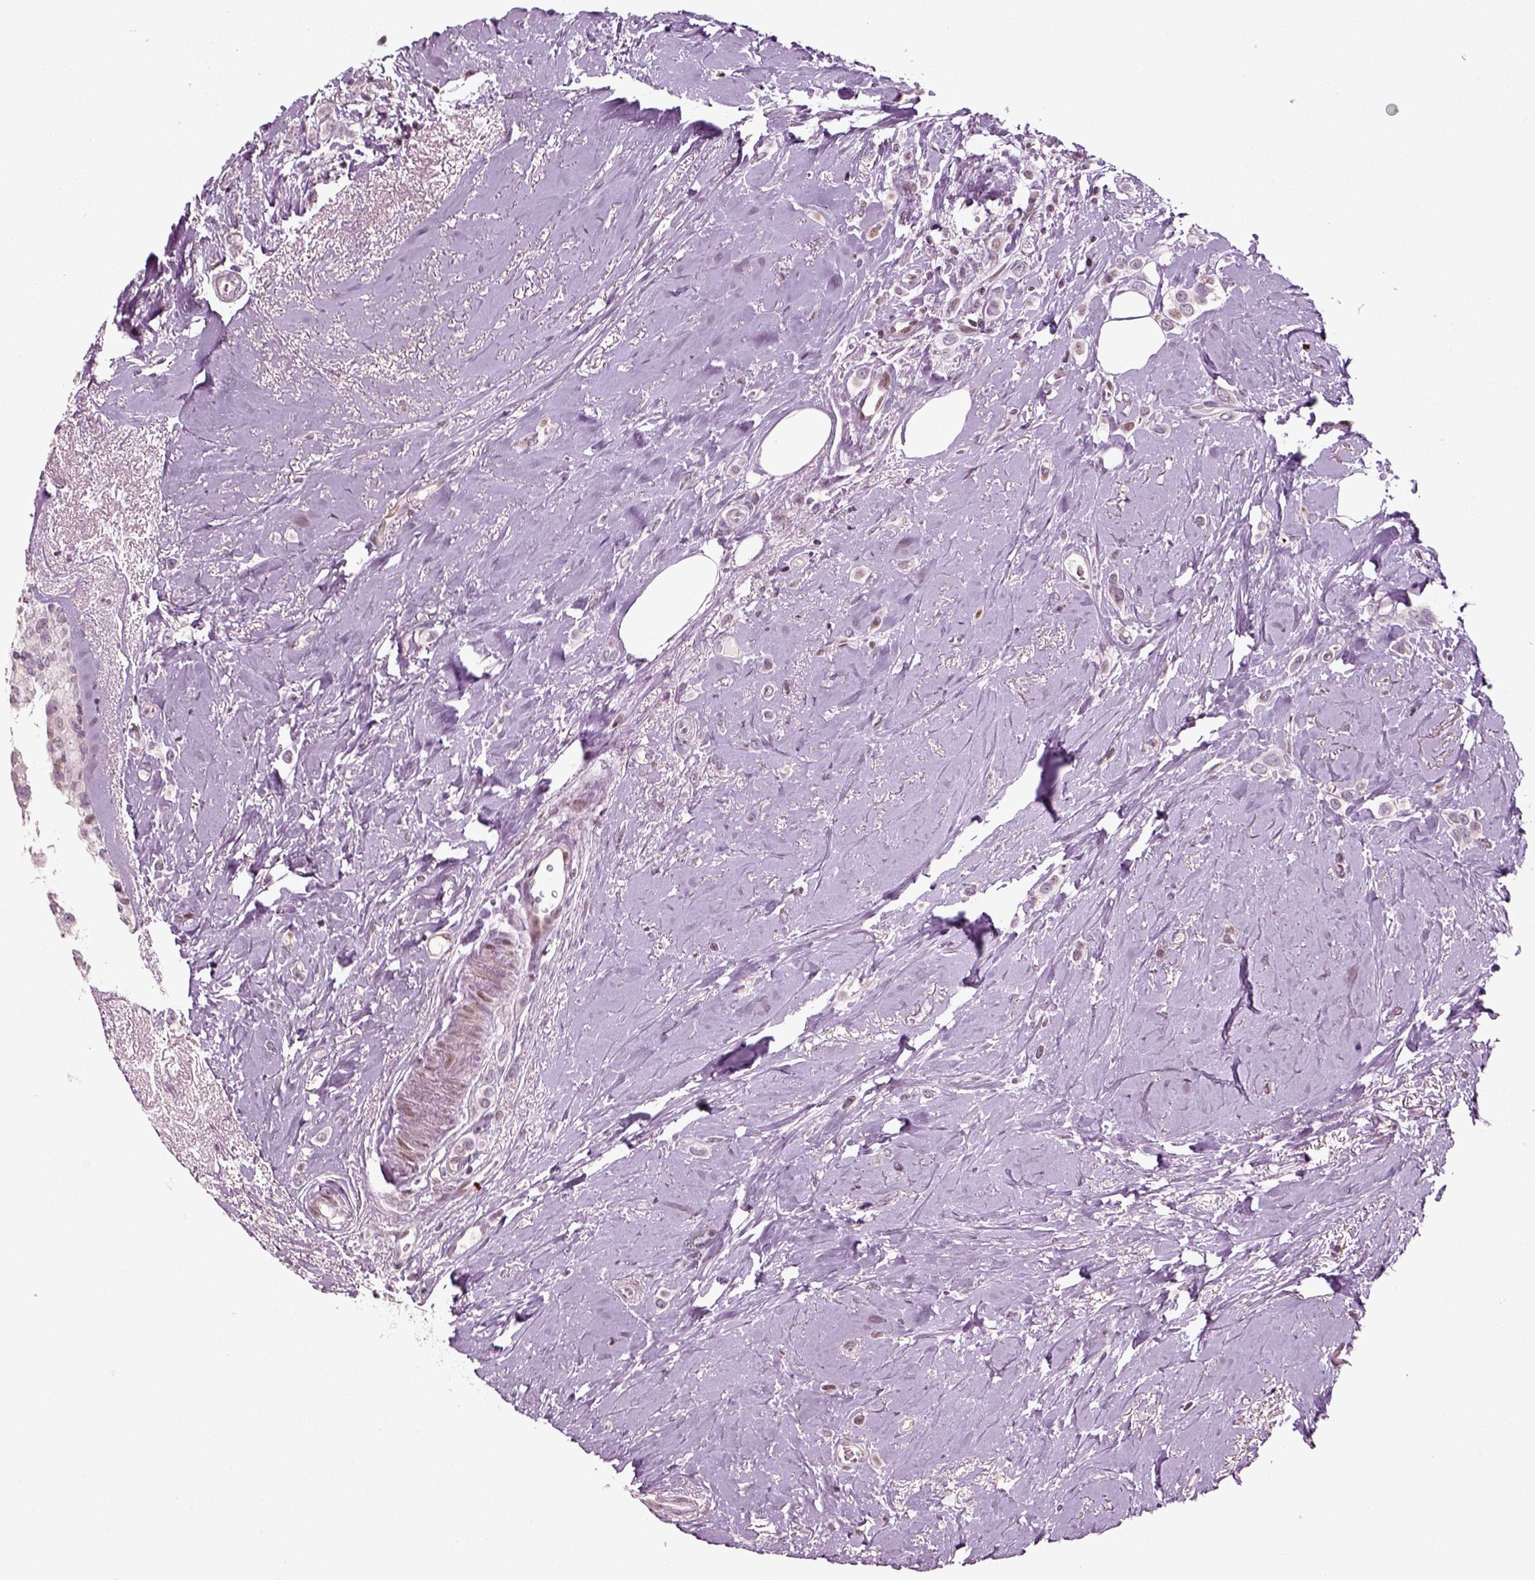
{"staining": {"intensity": "negative", "quantity": "none", "location": "none"}, "tissue": "breast cancer", "cell_type": "Tumor cells", "image_type": "cancer", "snomed": [{"axis": "morphology", "description": "Lobular carcinoma"}, {"axis": "topography", "description": "Breast"}], "caption": "IHC micrograph of neoplastic tissue: lobular carcinoma (breast) stained with DAB (3,3'-diaminobenzidine) demonstrates no significant protein positivity in tumor cells. Nuclei are stained in blue.", "gene": "HEYL", "patient": {"sex": "female", "age": 66}}